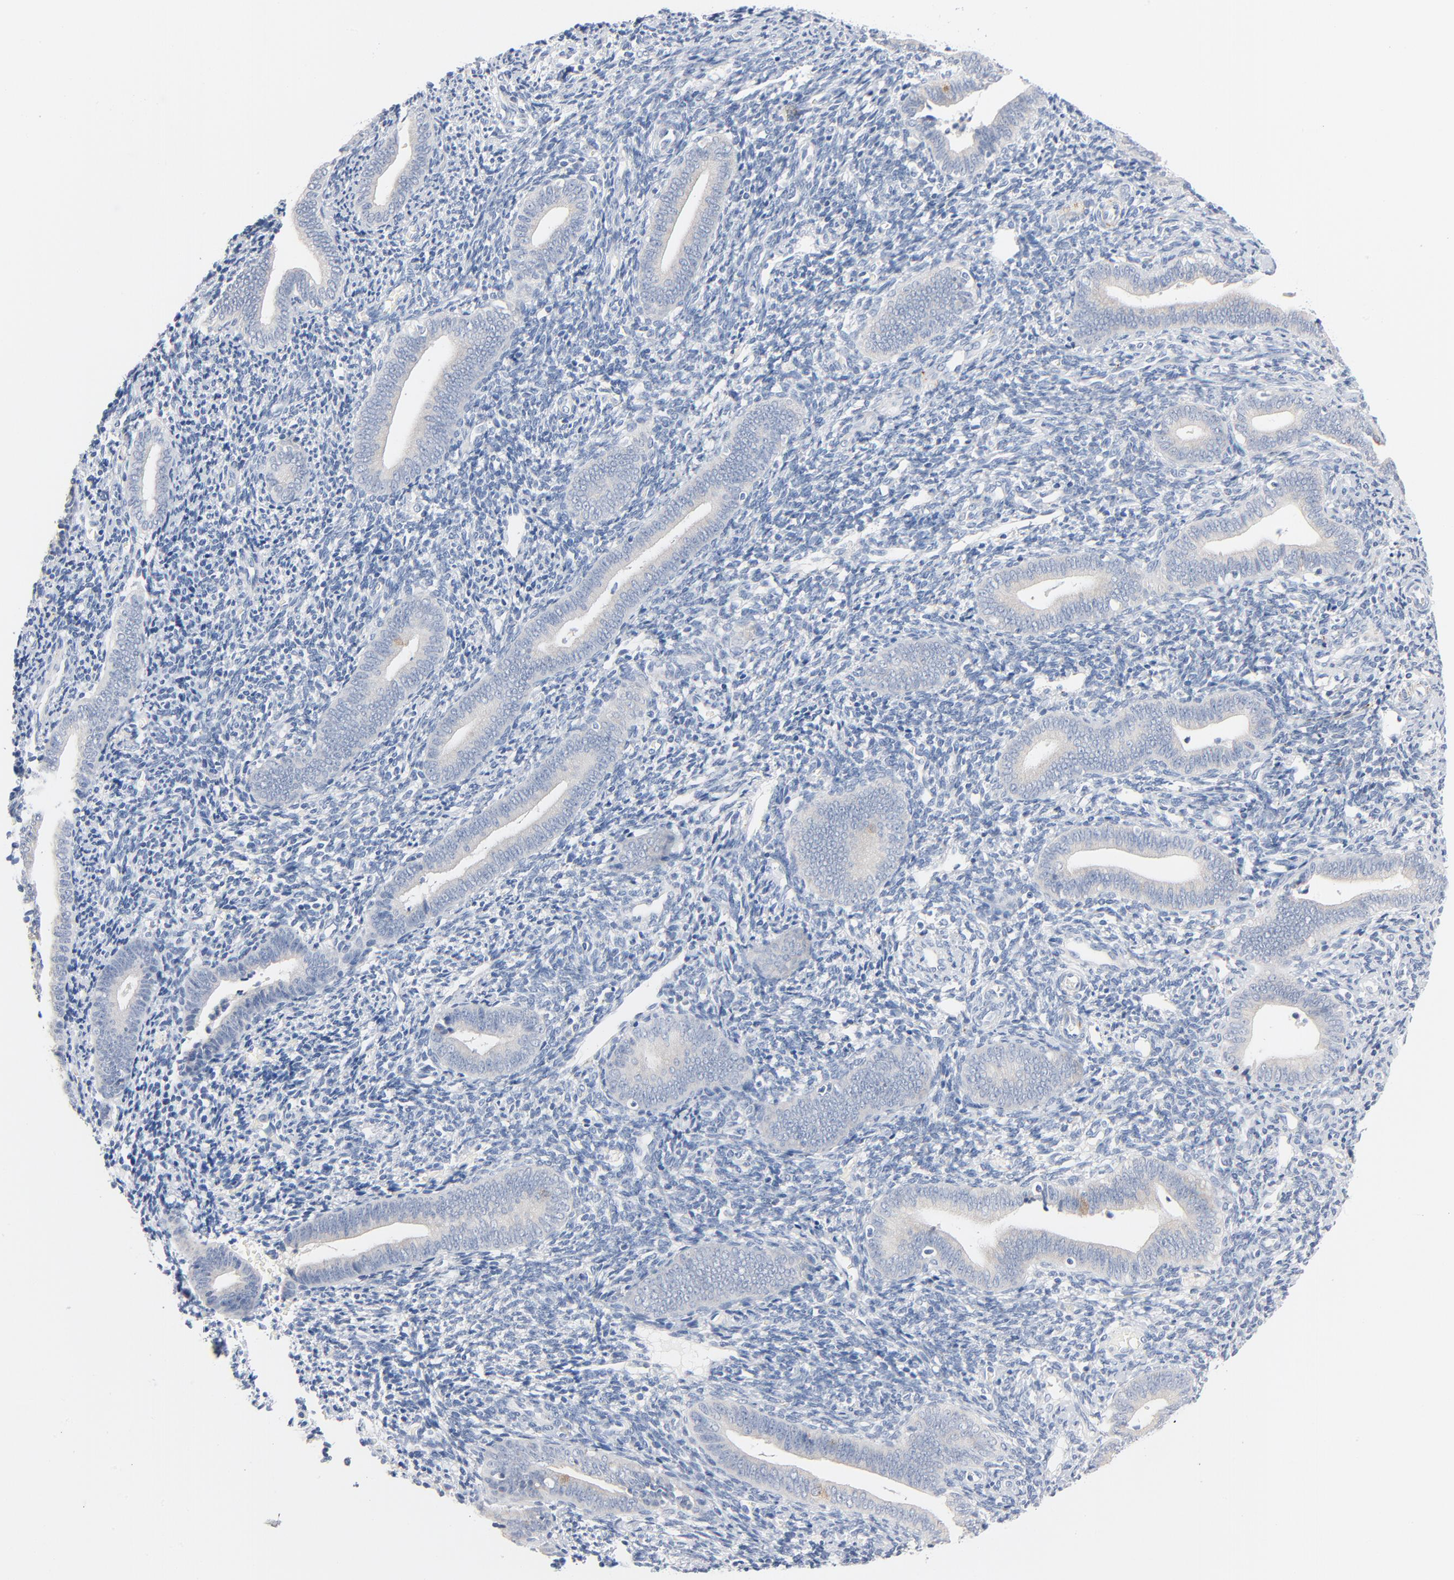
{"staining": {"intensity": "negative", "quantity": "none", "location": "none"}, "tissue": "endometrium", "cell_type": "Cells in endometrial stroma", "image_type": "normal", "snomed": [{"axis": "morphology", "description": "Normal tissue, NOS"}, {"axis": "topography", "description": "Uterus"}, {"axis": "topography", "description": "Endometrium"}], "caption": "Immunohistochemistry of normal human endometrium reveals no expression in cells in endometrial stroma.", "gene": "IFT43", "patient": {"sex": "female", "age": 33}}